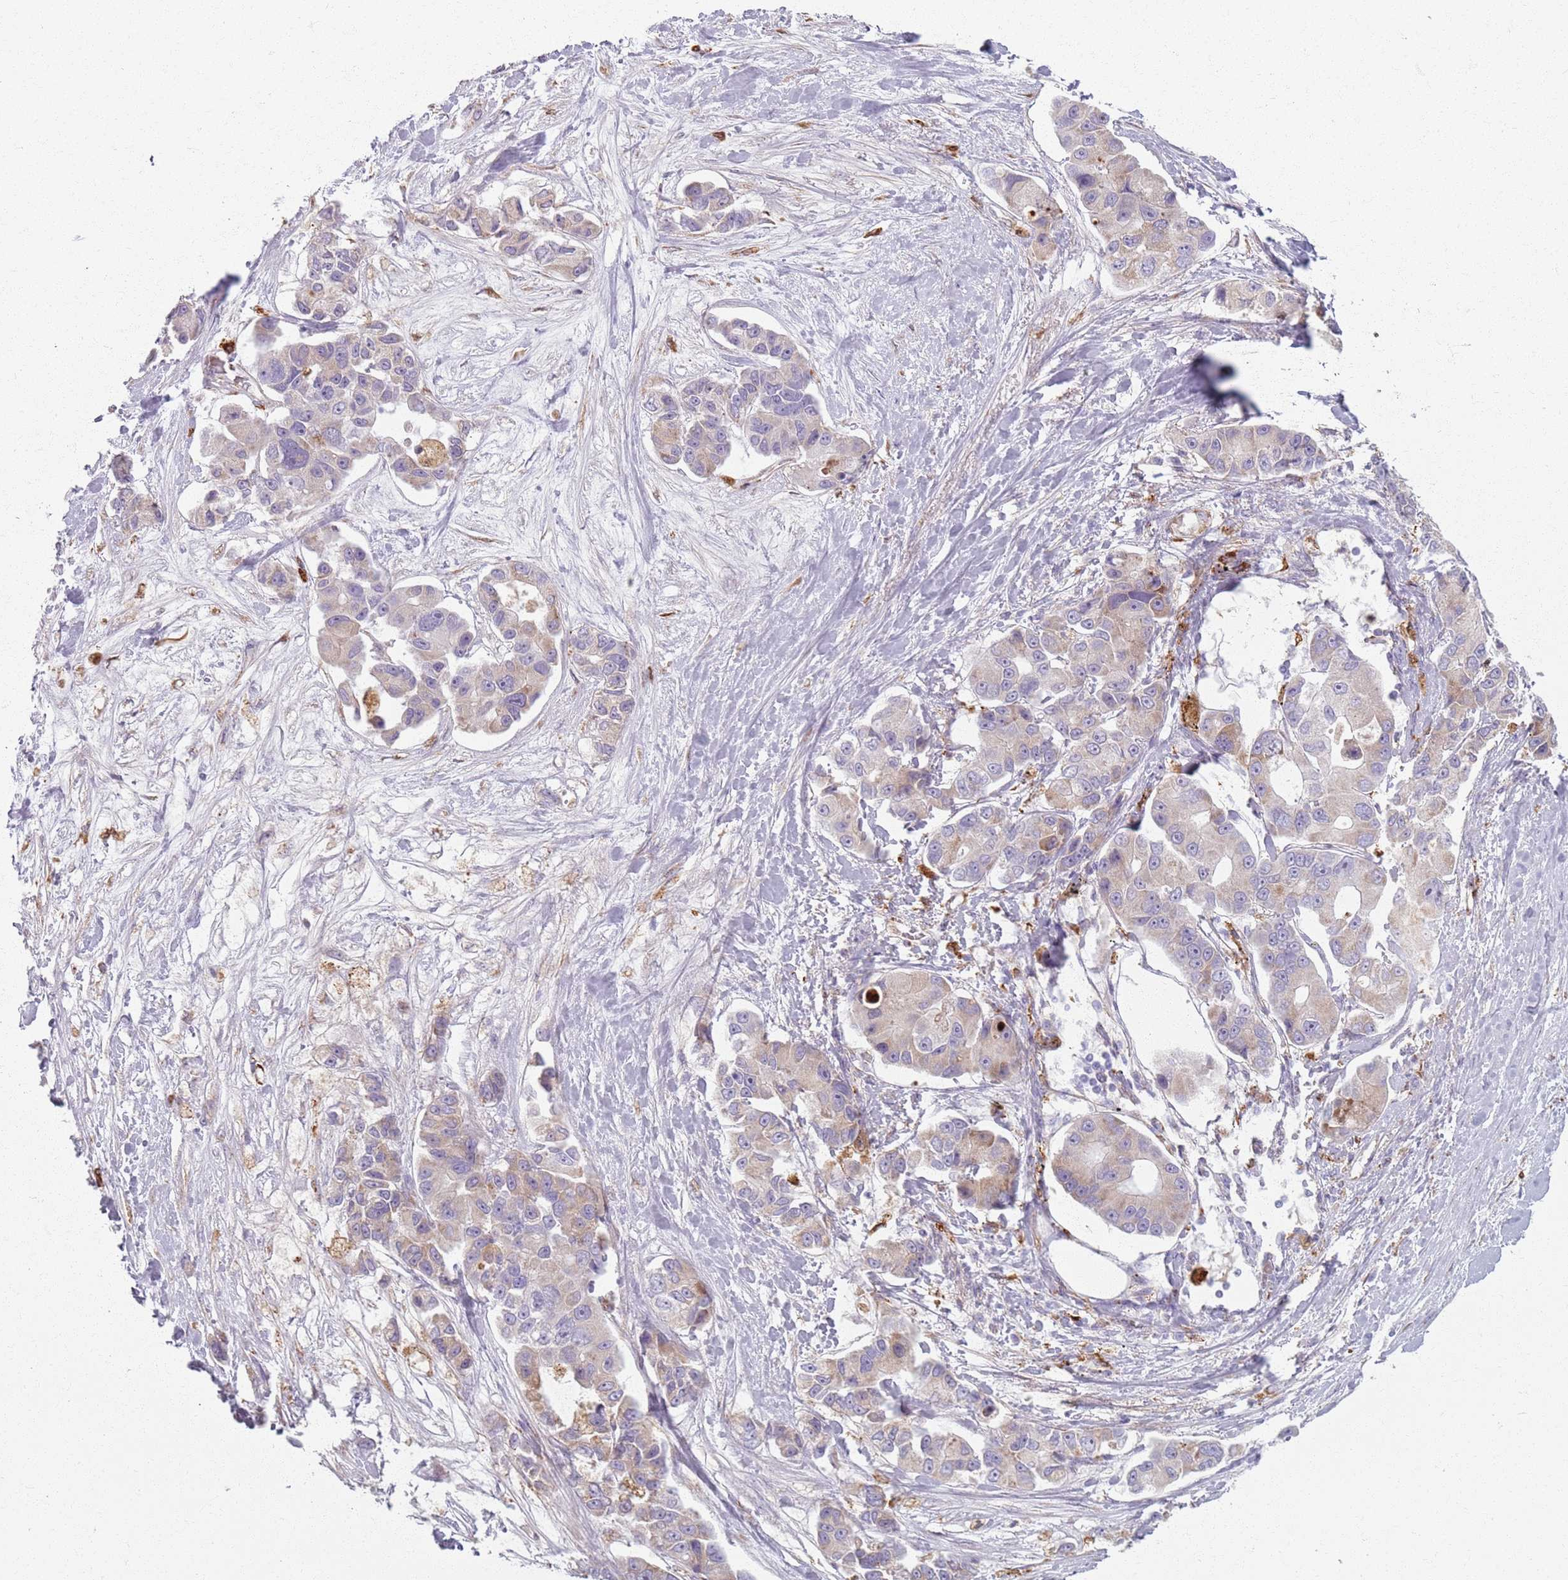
{"staining": {"intensity": "weak", "quantity": "<25%", "location": "cytoplasmic/membranous"}, "tissue": "lung cancer", "cell_type": "Tumor cells", "image_type": "cancer", "snomed": [{"axis": "morphology", "description": "Adenocarcinoma, NOS"}, {"axis": "topography", "description": "Lung"}], "caption": "High magnification brightfield microscopy of lung cancer (adenocarcinoma) stained with DAB (brown) and counterstained with hematoxylin (blue): tumor cells show no significant staining. (Brightfield microscopy of DAB (3,3'-diaminobenzidine) IHC at high magnification).", "gene": "COLGALT1", "patient": {"sex": "female", "age": 54}}